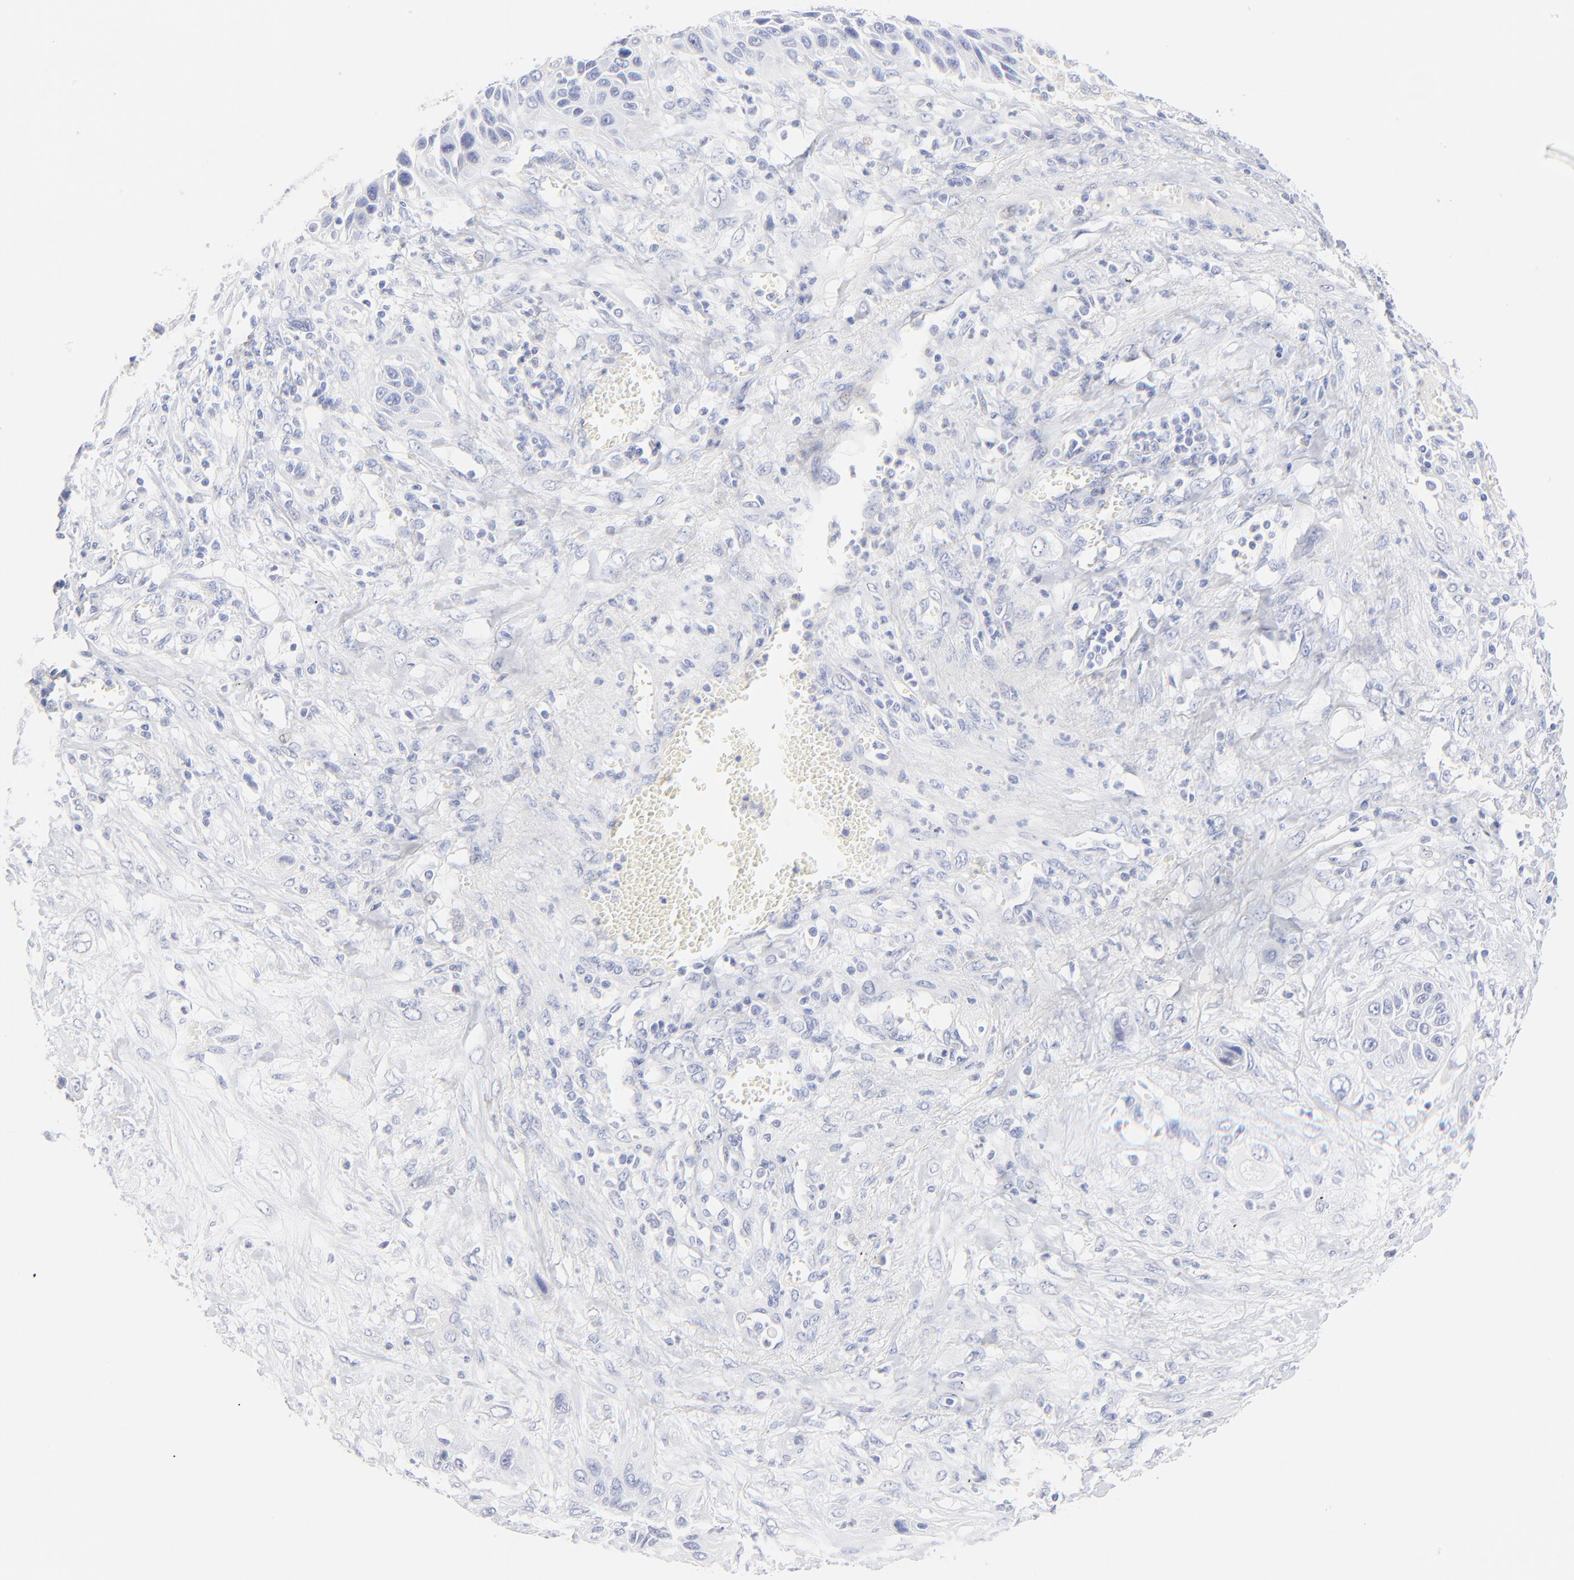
{"staining": {"intensity": "negative", "quantity": "none", "location": "none"}, "tissue": "lung cancer", "cell_type": "Tumor cells", "image_type": "cancer", "snomed": [{"axis": "morphology", "description": "Squamous cell carcinoma, NOS"}, {"axis": "topography", "description": "Lung"}], "caption": "Human lung squamous cell carcinoma stained for a protein using IHC shows no positivity in tumor cells.", "gene": "SULT4A1", "patient": {"sex": "female", "age": 76}}